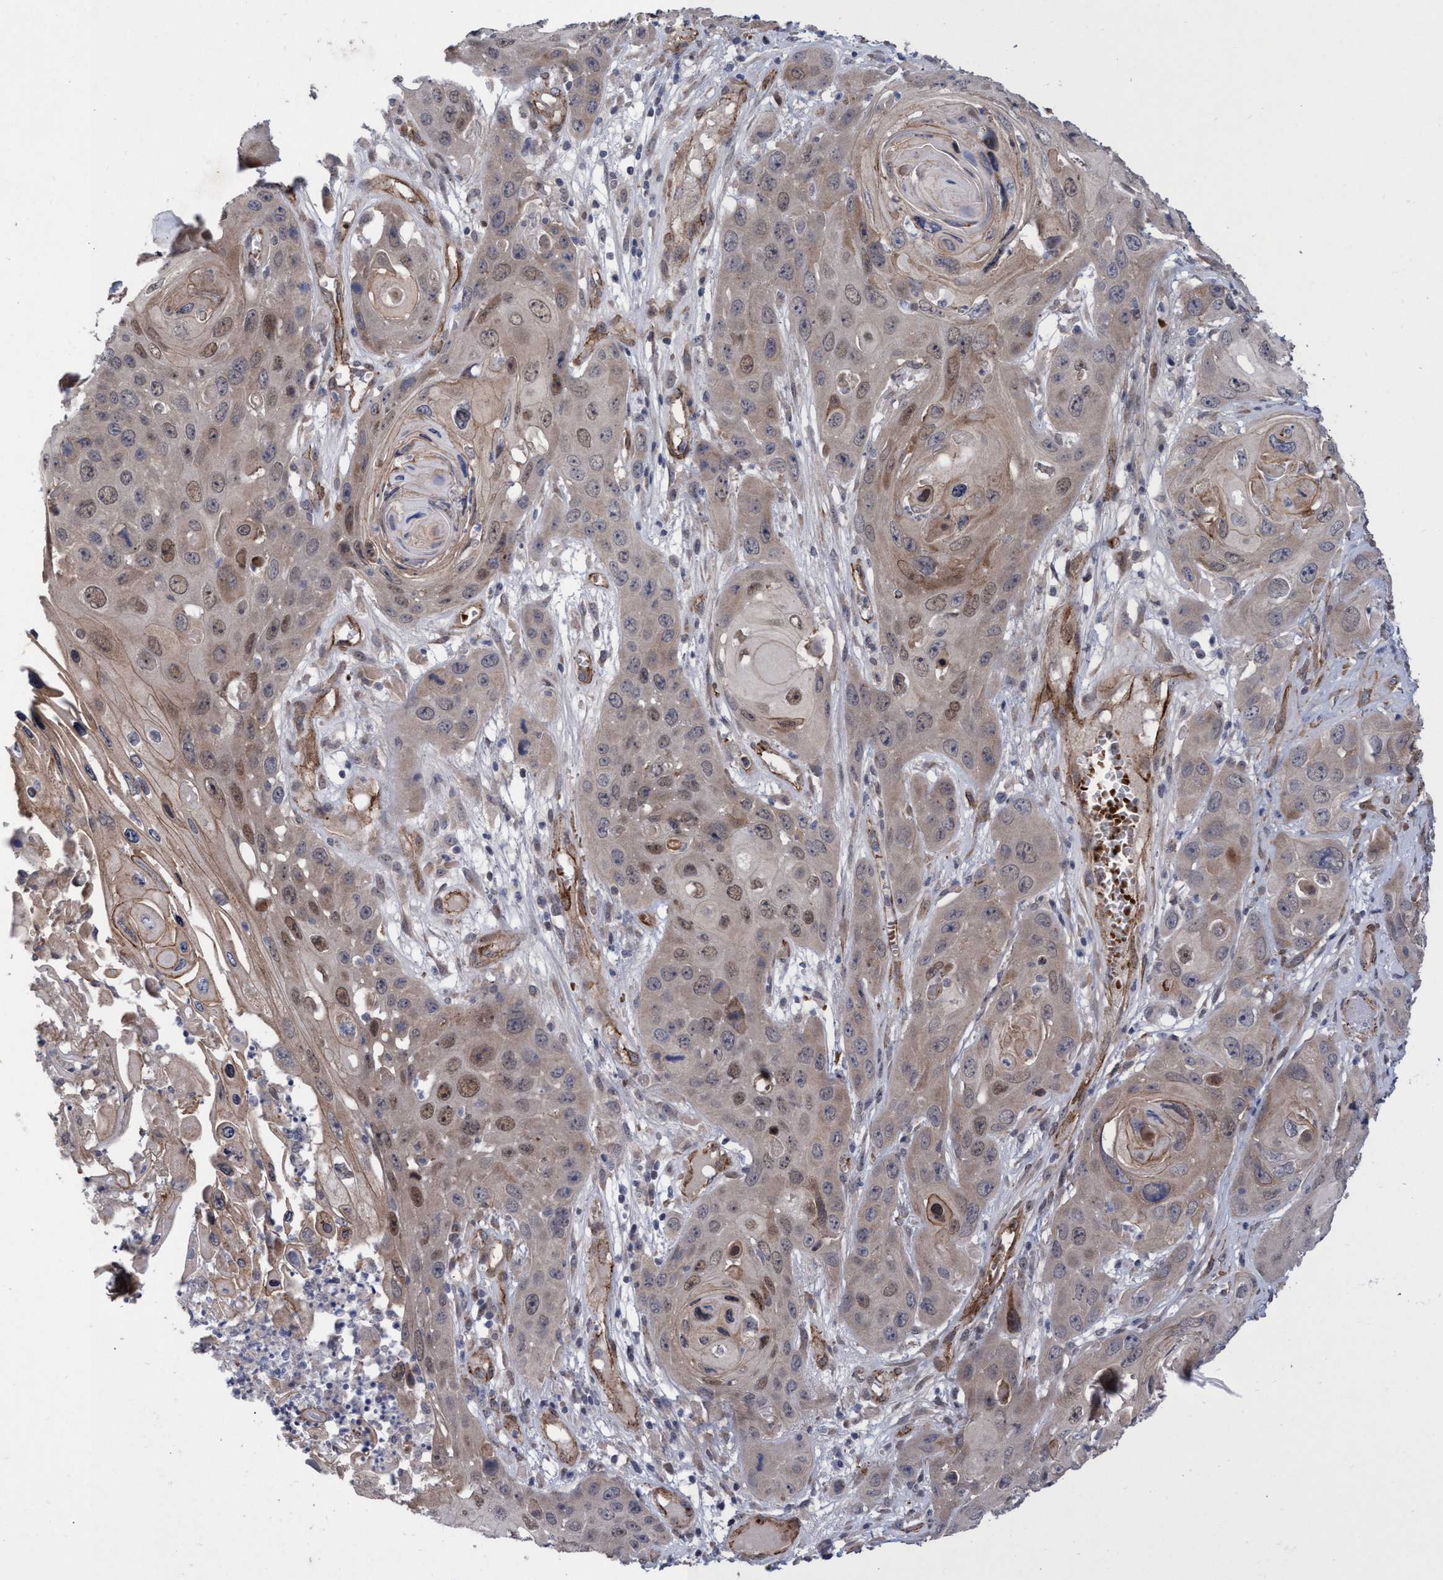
{"staining": {"intensity": "moderate", "quantity": "<25%", "location": "nuclear"}, "tissue": "skin cancer", "cell_type": "Tumor cells", "image_type": "cancer", "snomed": [{"axis": "morphology", "description": "Squamous cell carcinoma, NOS"}, {"axis": "topography", "description": "Skin"}], "caption": "Immunohistochemistry micrograph of human squamous cell carcinoma (skin) stained for a protein (brown), which demonstrates low levels of moderate nuclear positivity in approximately <25% of tumor cells.", "gene": "ZNF750", "patient": {"sex": "male", "age": 55}}